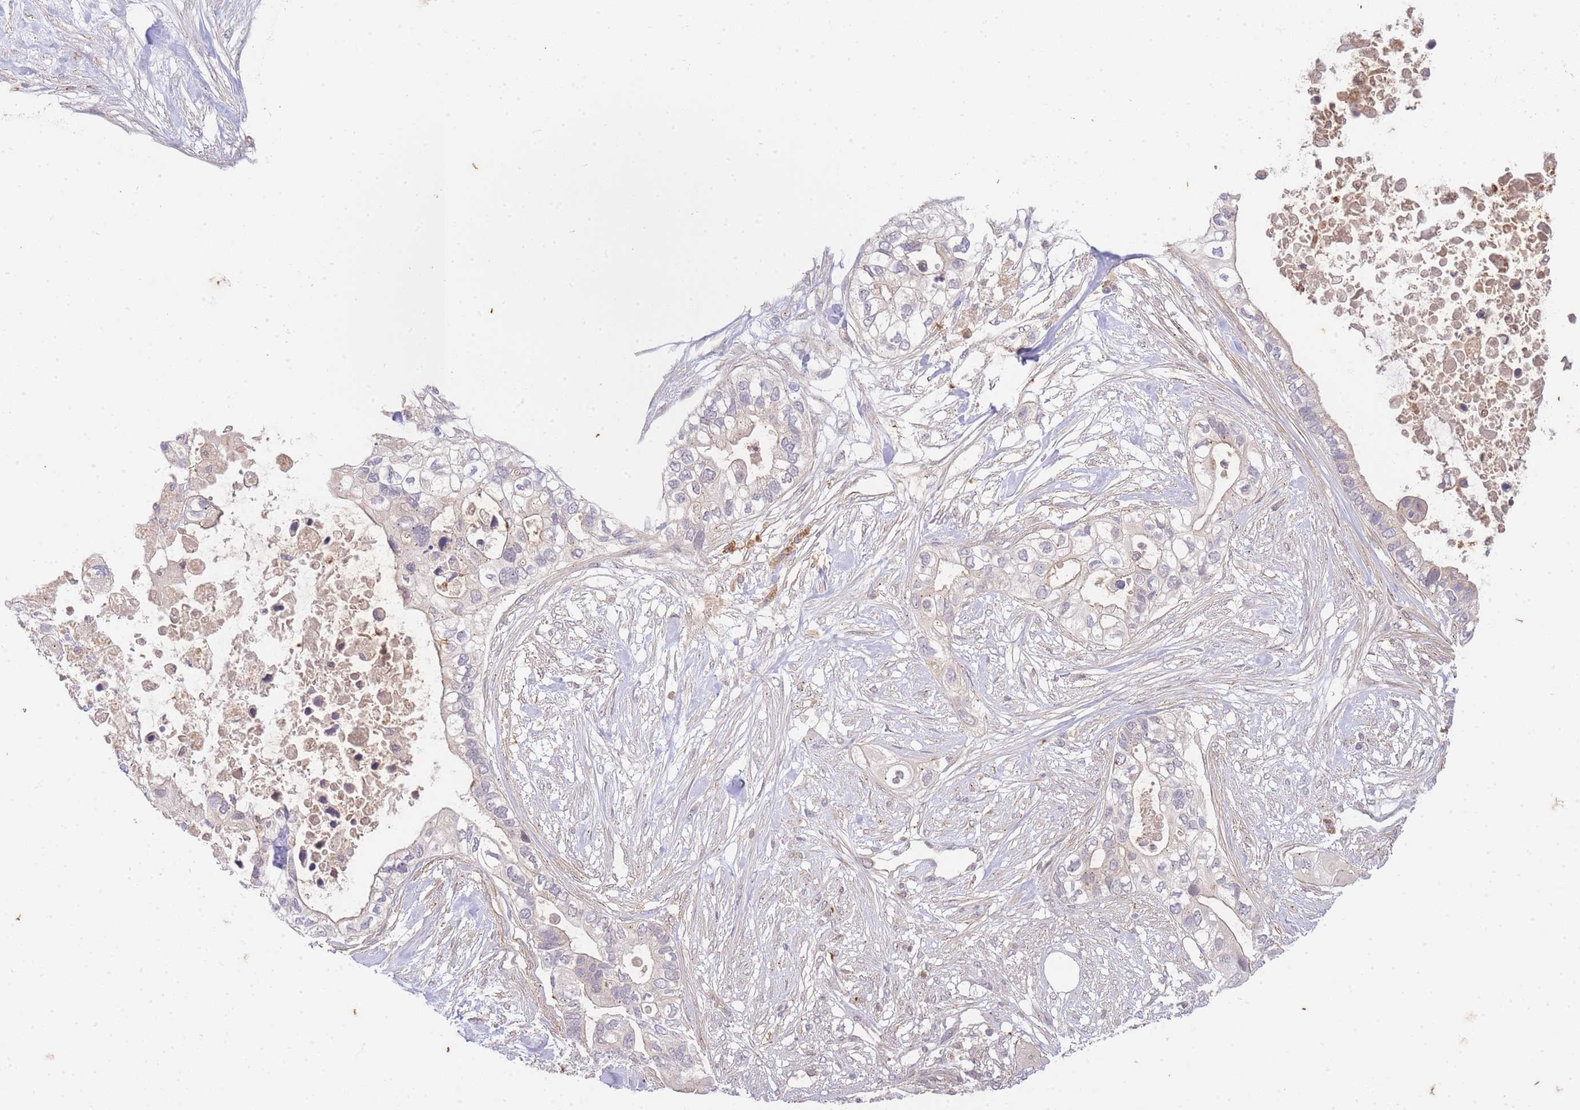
{"staining": {"intensity": "negative", "quantity": "none", "location": "none"}, "tissue": "pancreatic cancer", "cell_type": "Tumor cells", "image_type": "cancer", "snomed": [{"axis": "morphology", "description": "Adenocarcinoma, NOS"}, {"axis": "topography", "description": "Pancreas"}], "caption": "The micrograph reveals no significant expression in tumor cells of adenocarcinoma (pancreatic).", "gene": "ST8SIA4", "patient": {"sex": "female", "age": 63}}